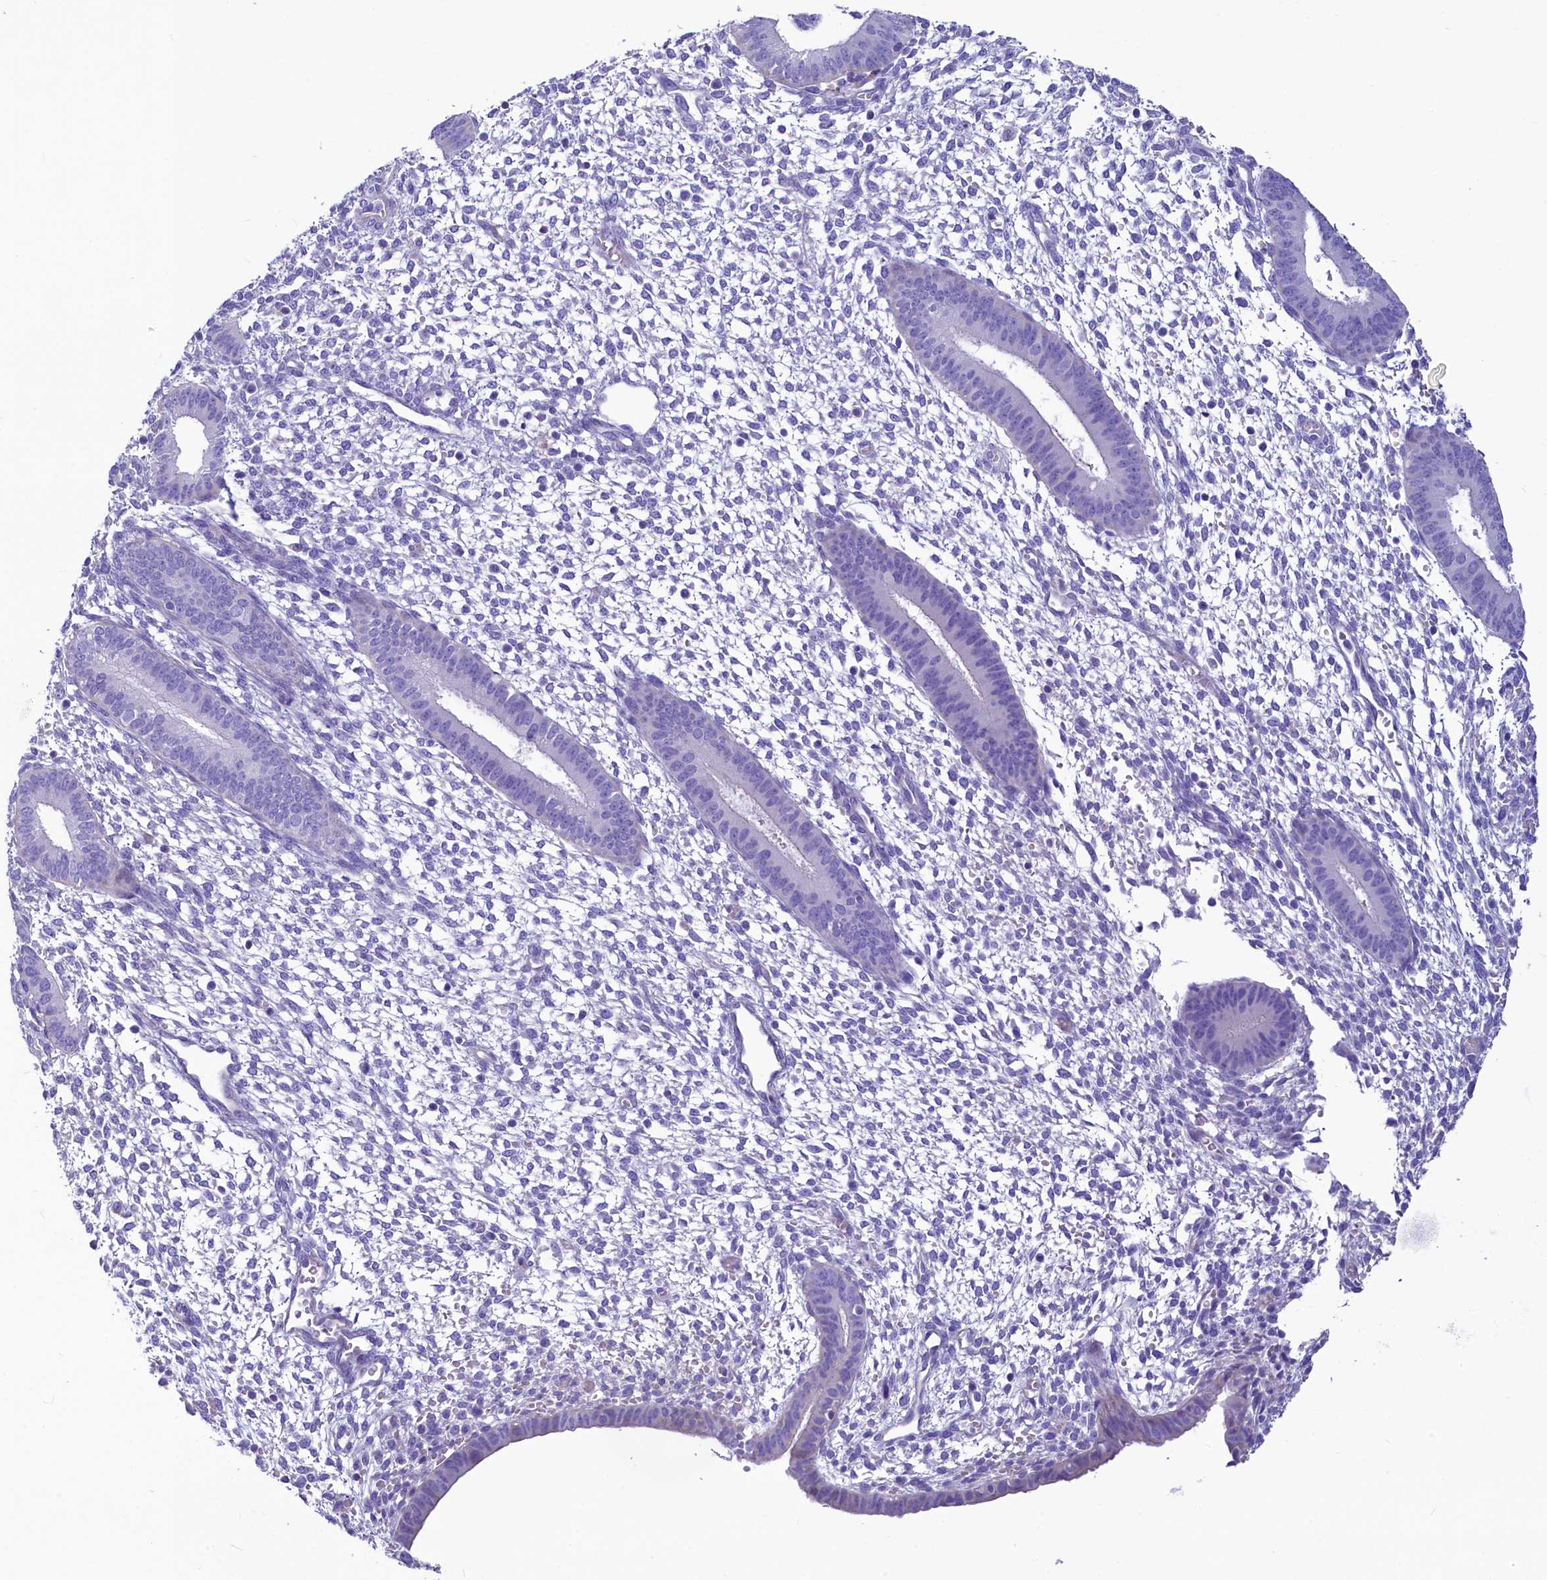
{"staining": {"intensity": "negative", "quantity": "none", "location": "none"}, "tissue": "endometrium", "cell_type": "Cells in endometrial stroma", "image_type": "normal", "snomed": [{"axis": "morphology", "description": "Normal tissue, NOS"}, {"axis": "topography", "description": "Endometrium"}], "caption": "Endometrium was stained to show a protein in brown. There is no significant expression in cells in endometrial stroma. (Immunohistochemistry, brightfield microscopy, high magnification).", "gene": "RBP3", "patient": {"sex": "female", "age": 46}}